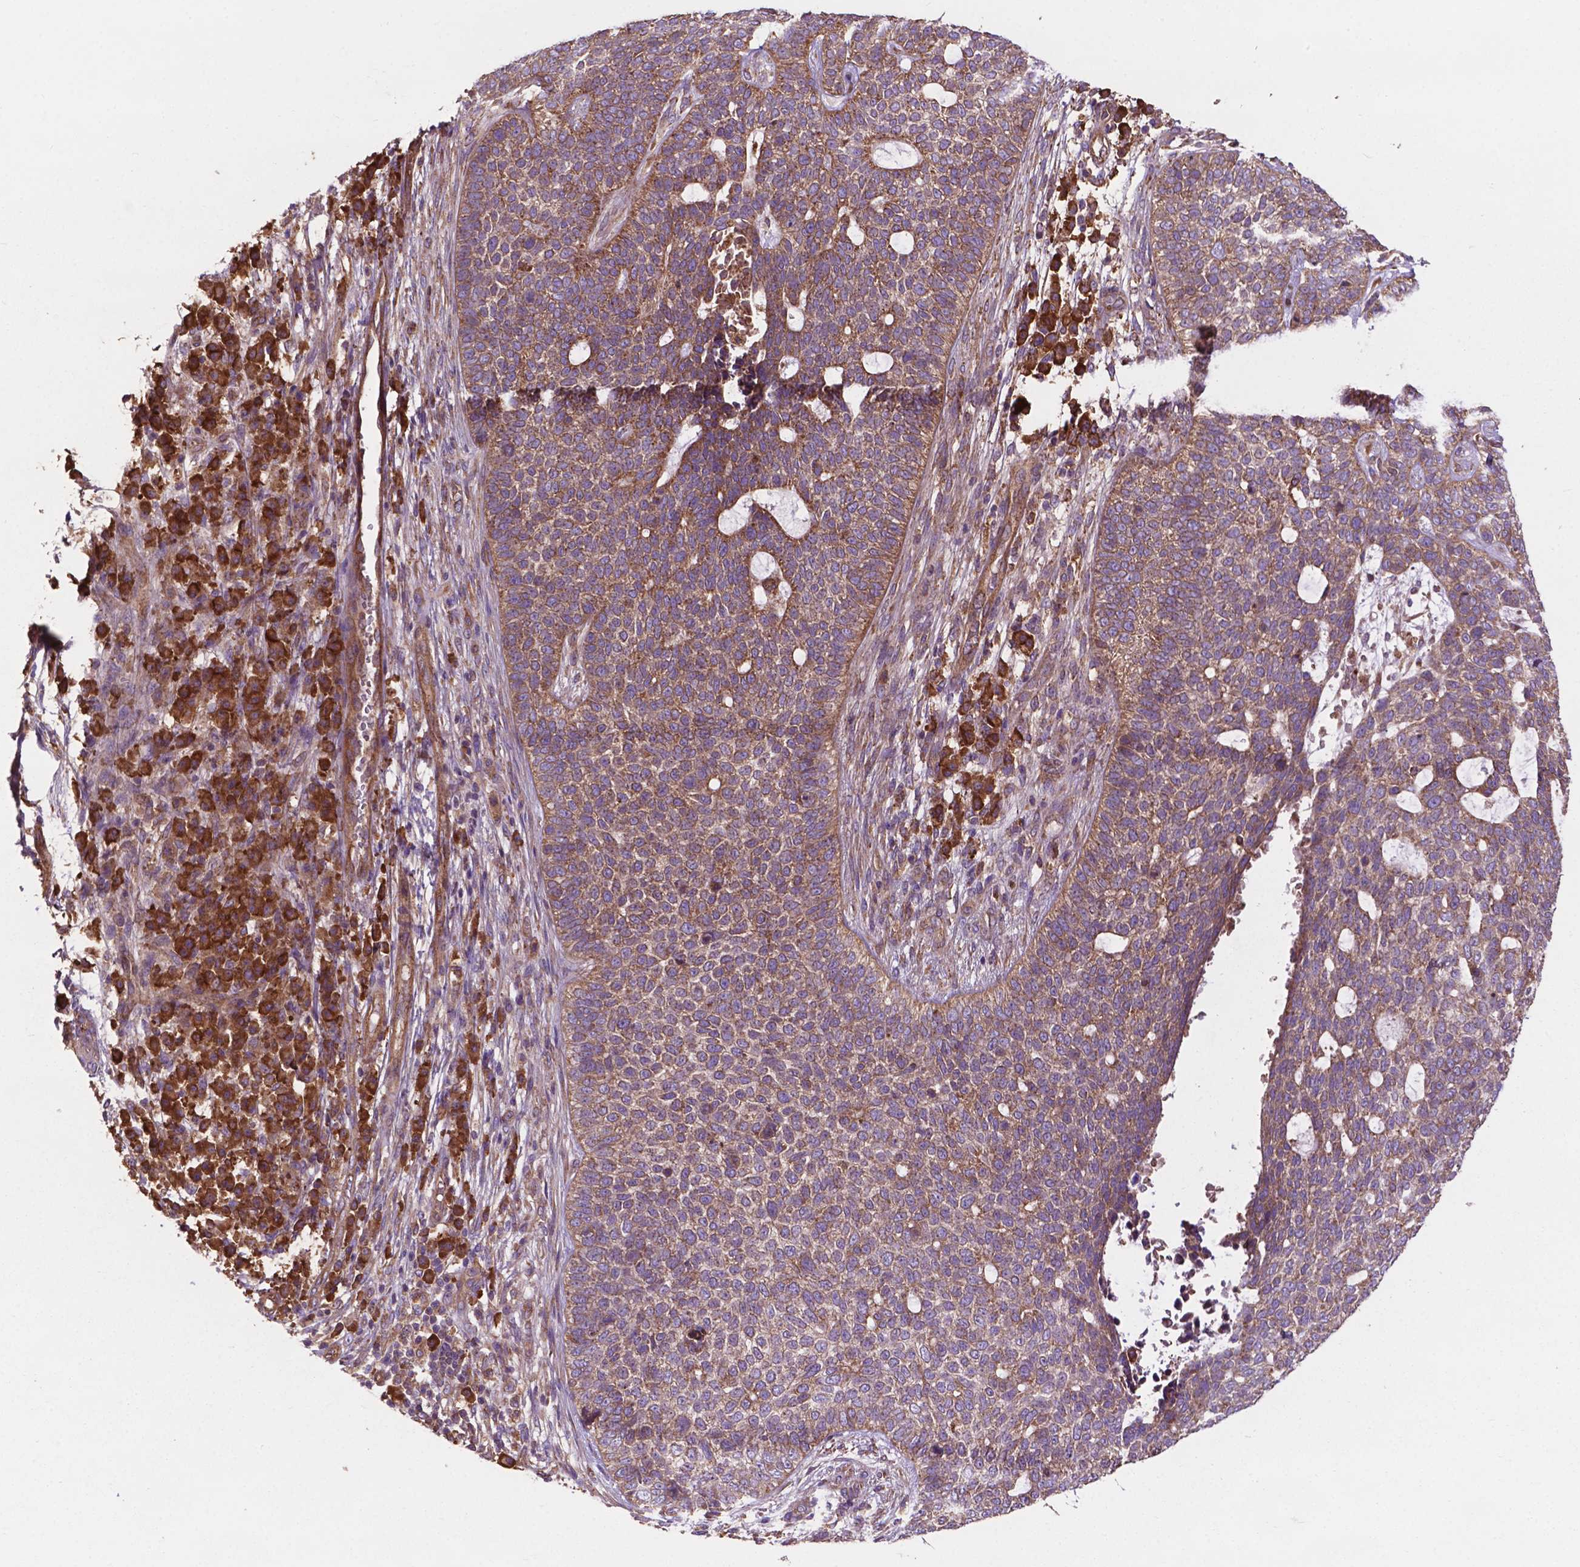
{"staining": {"intensity": "moderate", "quantity": ">75%", "location": "cytoplasmic/membranous"}, "tissue": "skin cancer", "cell_type": "Tumor cells", "image_type": "cancer", "snomed": [{"axis": "morphology", "description": "Basal cell carcinoma"}, {"axis": "topography", "description": "Skin"}], "caption": "A photomicrograph of skin basal cell carcinoma stained for a protein demonstrates moderate cytoplasmic/membranous brown staining in tumor cells. Immunohistochemistry (ihc) stains the protein in brown and the nuclei are stained blue.", "gene": "CCDC71L", "patient": {"sex": "female", "age": 69}}